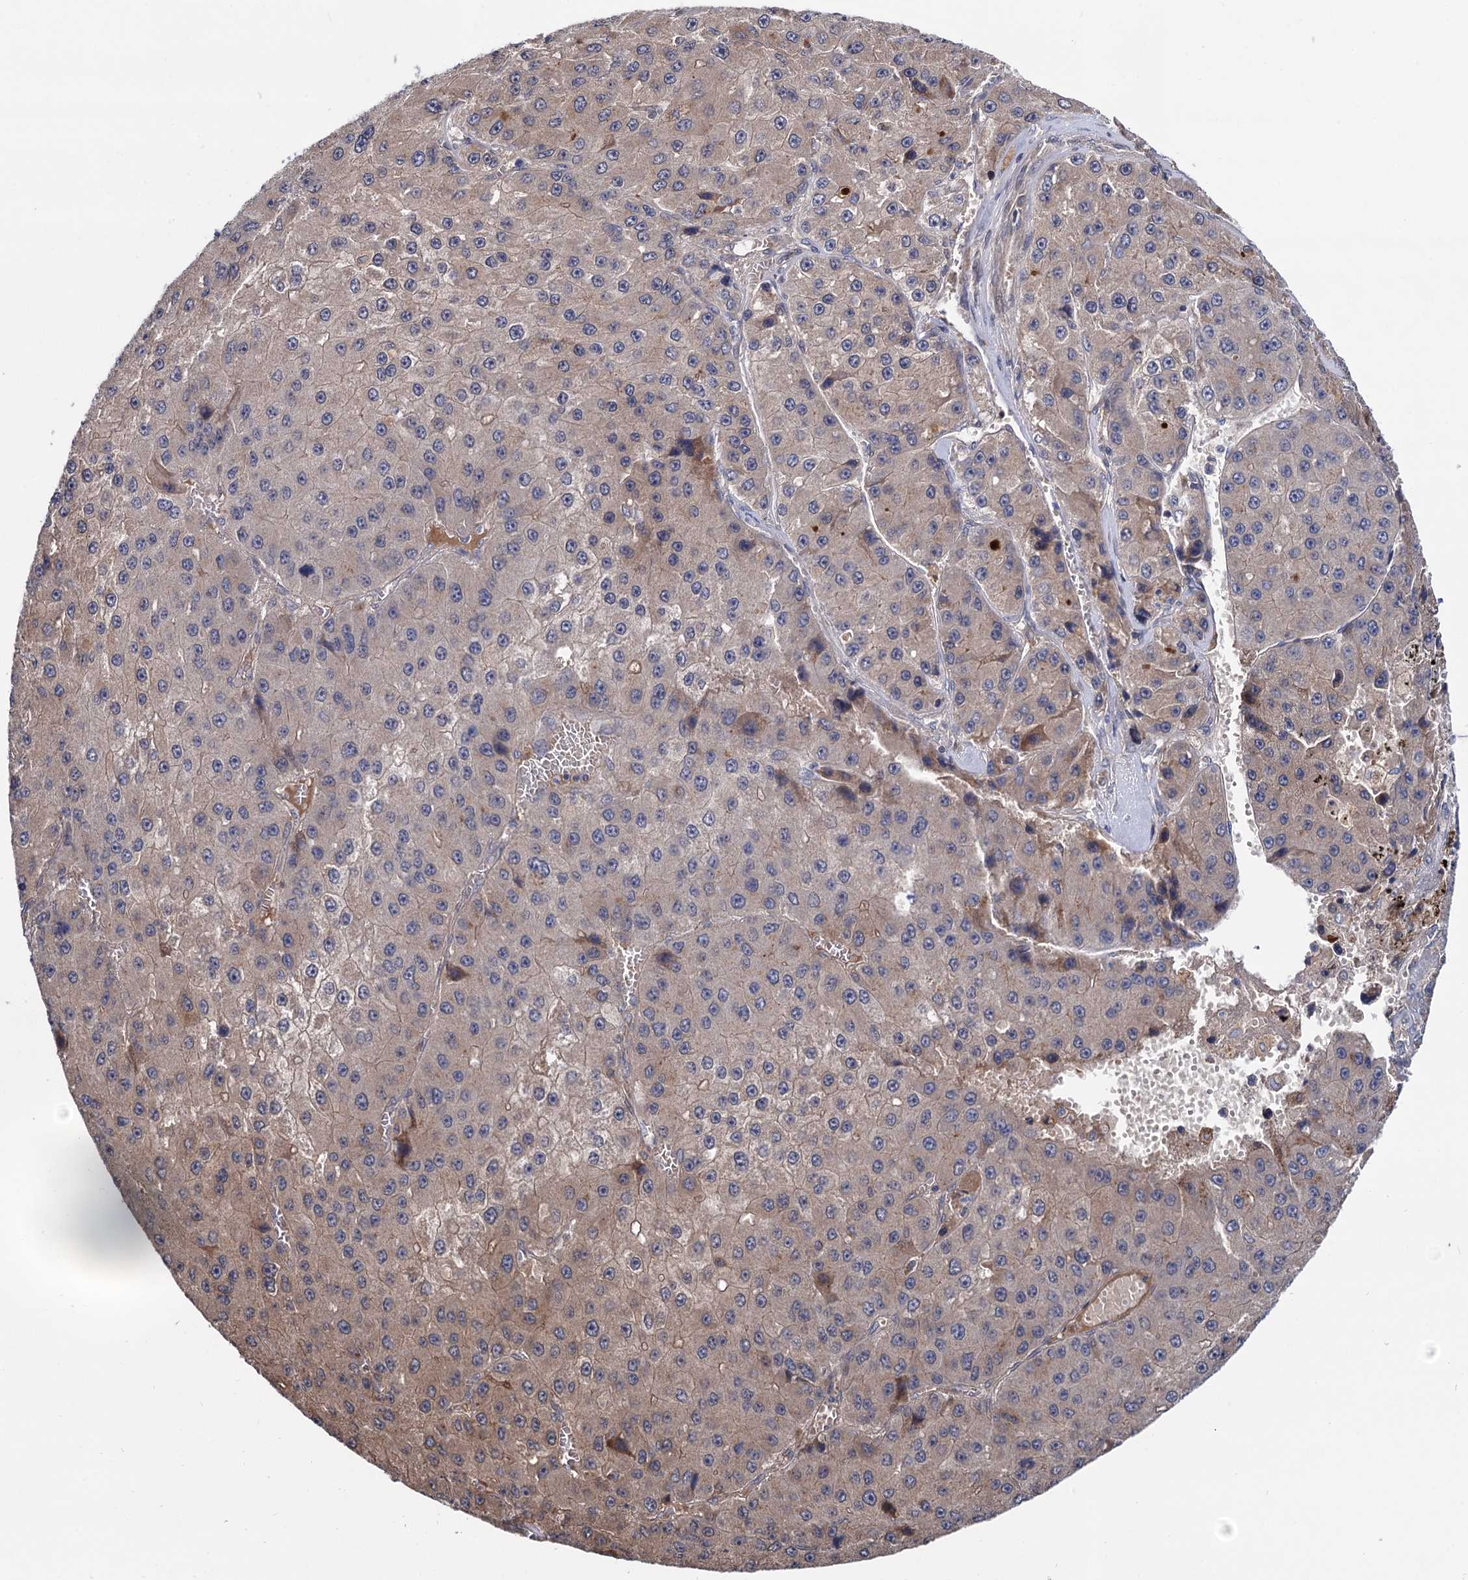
{"staining": {"intensity": "negative", "quantity": "none", "location": "none"}, "tissue": "liver cancer", "cell_type": "Tumor cells", "image_type": "cancer", "snomed": [{"axis": "morphology", "description": "Carcinoma, Hepatocellular, NOS"}, {"axis": "topography", "description": "Liver"}], "caption": "This is an immunohistochemistry (IHC) histopathology image of liver hepatocellular carcinoma. There is no staining in tumor cells.", "gene": "SELENOP", "patient": {"sex": "female", "age": 73}}